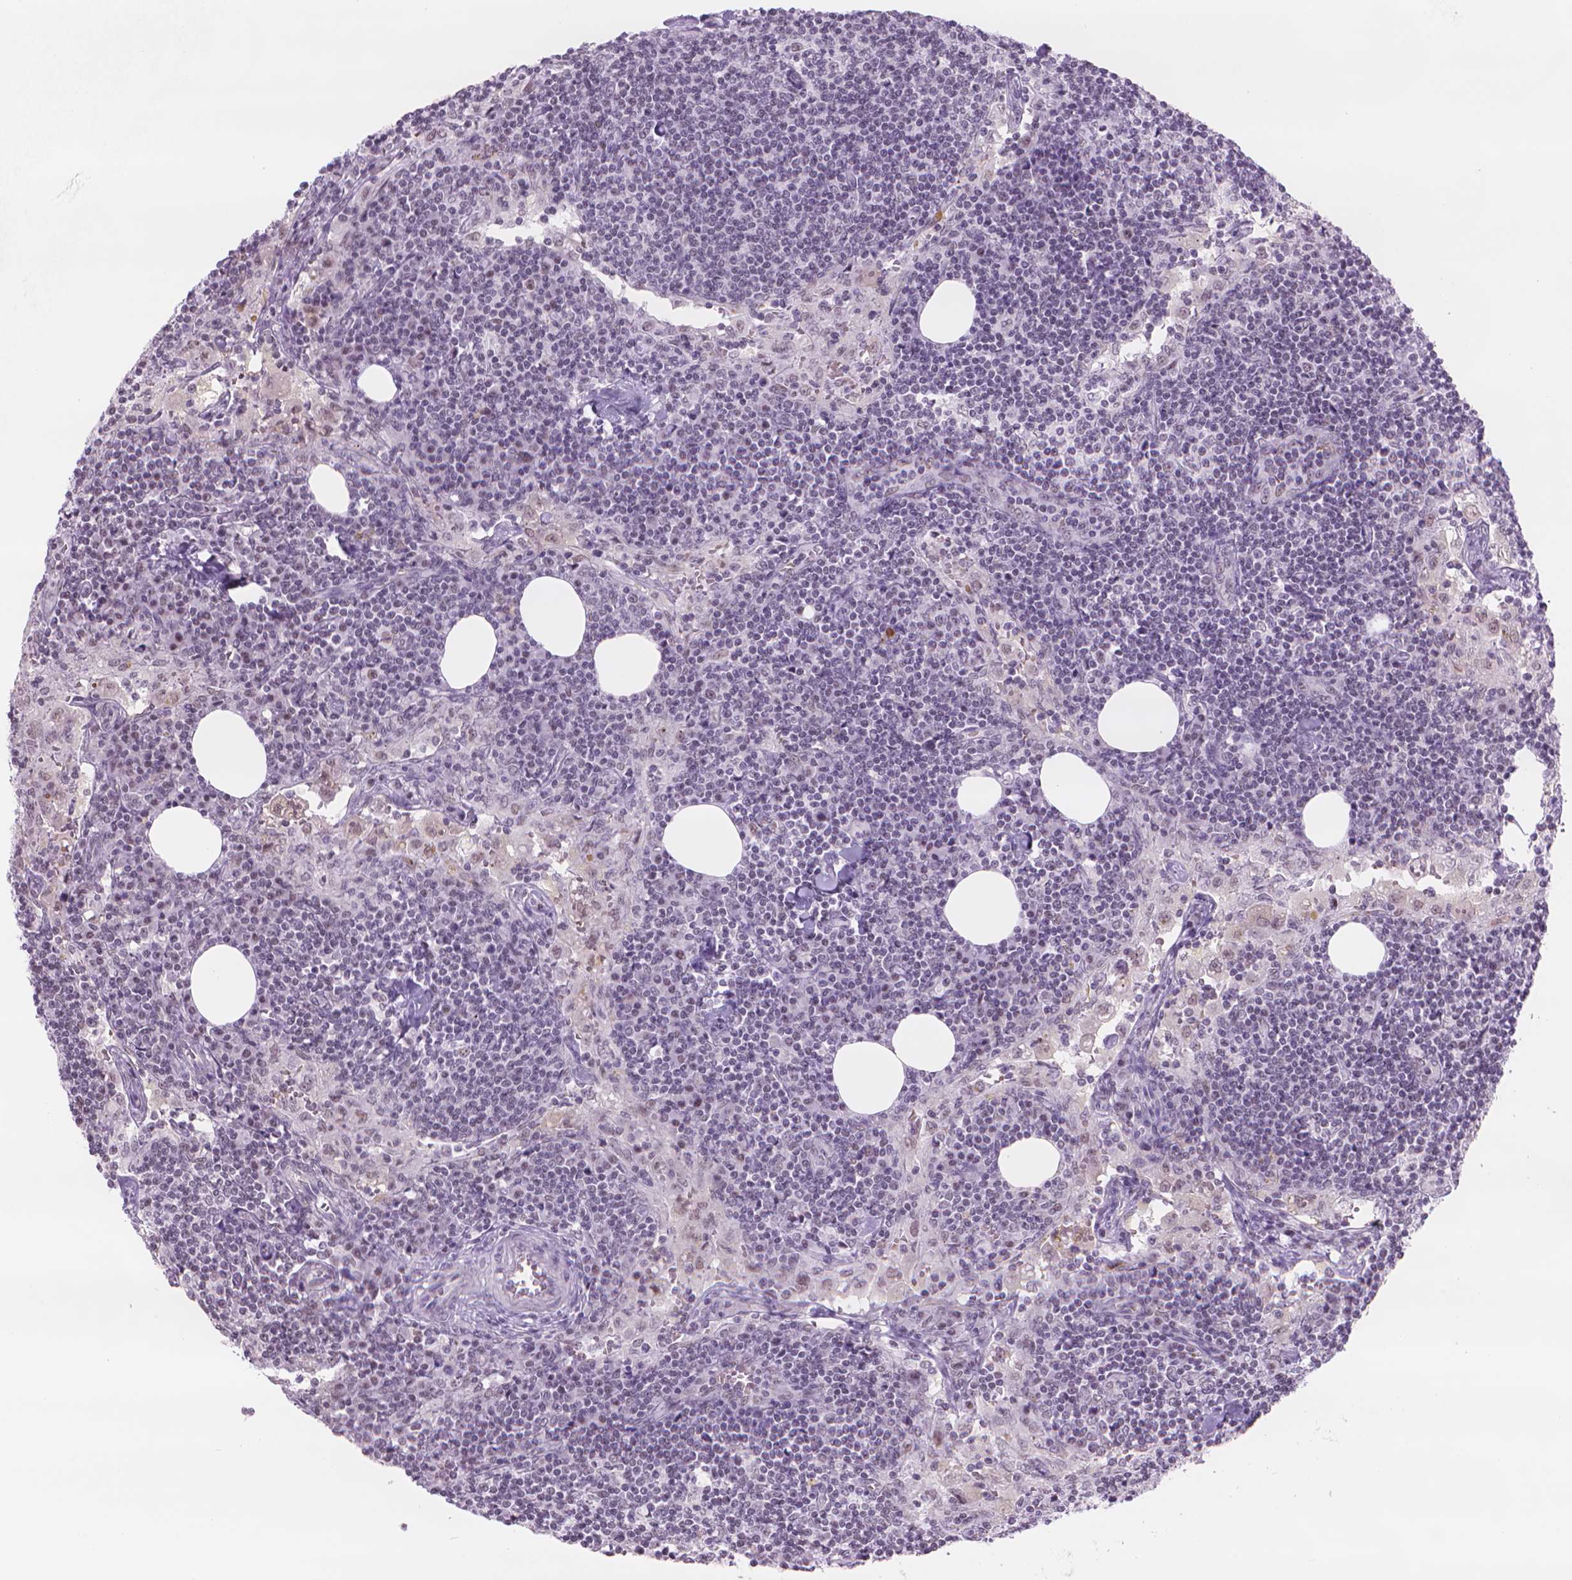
{"staining": {"intensity": "weak", "quantity": "25%-75%", "location": "nuclear"}, "tissue": "lymph node", "cell_type": "Germinal center cells", "image_type": "normal", "snomed": [{"axis": "morphology", "description": "Normal tissue, NOS"}, {"axis": "topography", "description": "Lymph node"}], "caption": "Immunohistochemical staining of benign lymph node demonstrates weak nuclear protein positivity in about 25%-75% of germinal center cells.", "gene": "POLR3D", "patient": {"sex": "male", "age": 55}}